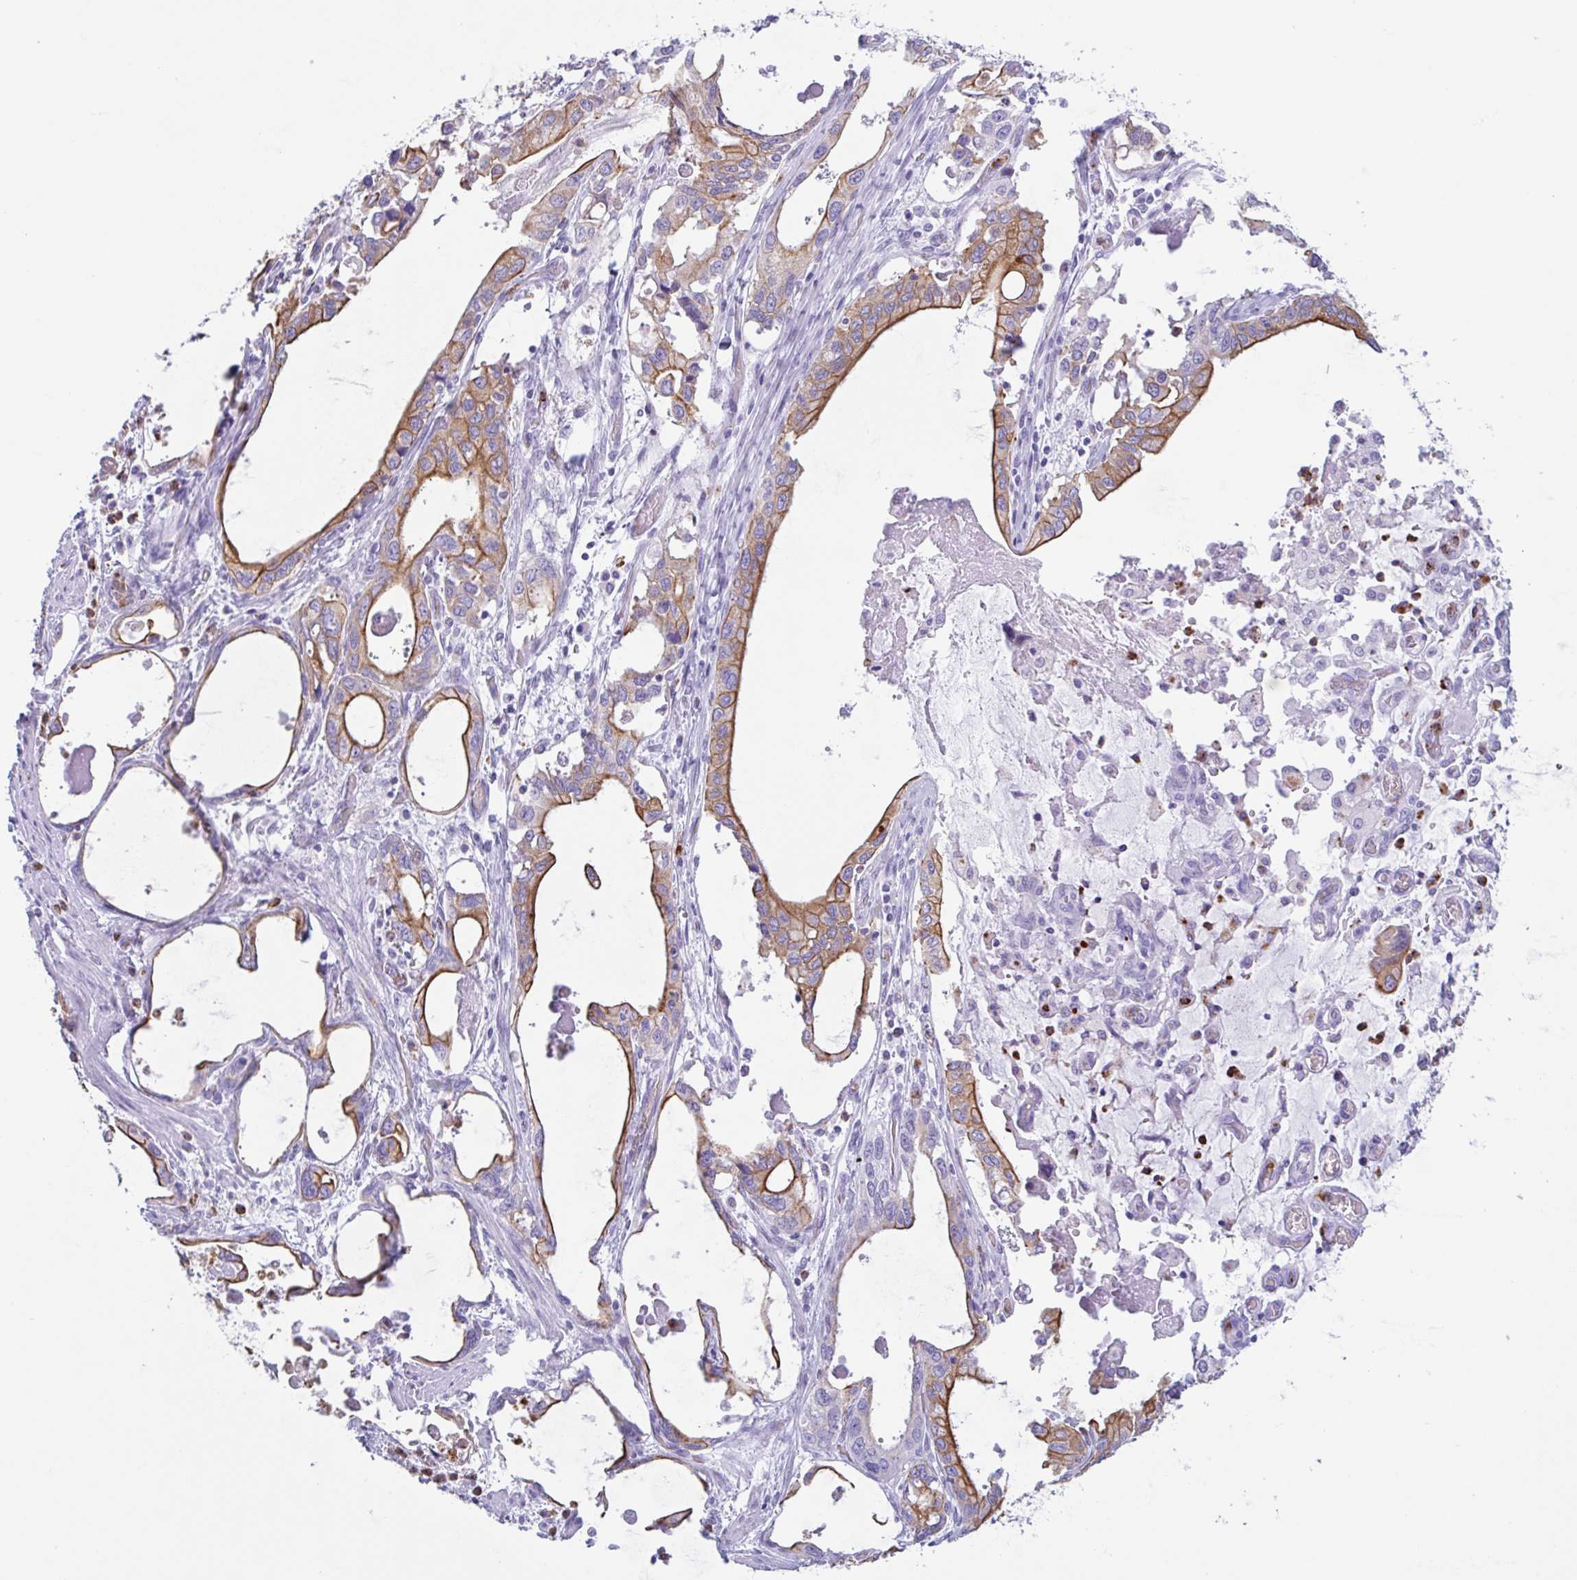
{"staining": {"intensity": "moderate", "quantity": ">75%", "location": "cytoplasmic/membranous"}, "tissue": "stomach cancer", "cell_type": "Tumor cells", "image_type": "cancer", "snomed": [{"axis": "morphology", "description": "Adenocarcinoma, NOS"}, {"axis": "topography", "description": "Stomach, upper"}], "caption": "Immunohistochemical staining of stomach cancer (adenocarcinoma) exhibits moderate cytoplasmic/membranous protein expression in about >75% of tumor cells.", "gene": "DTWD2", "patient": {"sex": "male", "age": 74}}